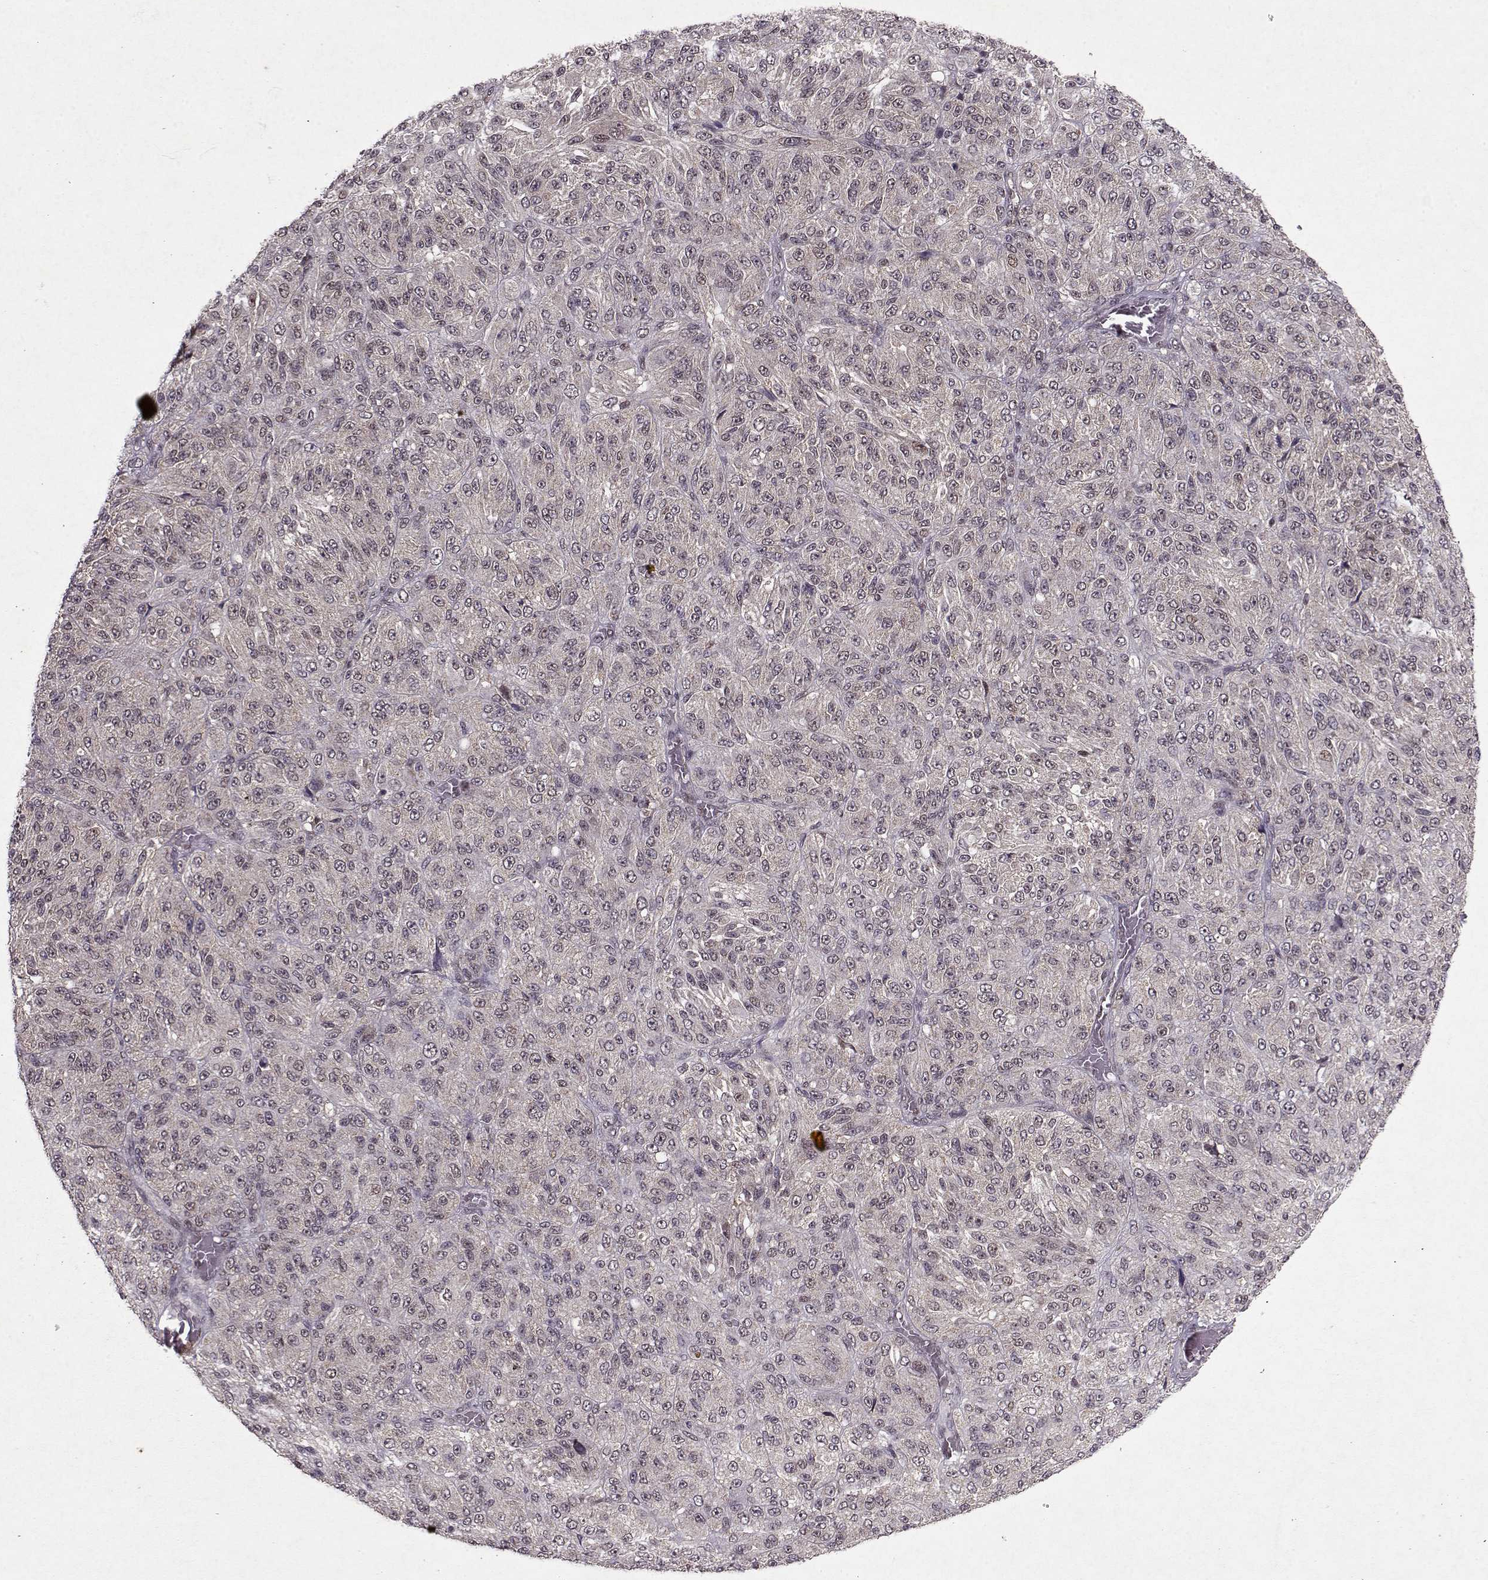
{"staining": {"intensity": "weak", "quantity": "25%-75%", "location": "cytoplasmic/membranous"}, "tissue": "melanoma", "cell_type": "Tumor cells", "image_type": "cancer", "snomed": [{"axis": "morphology", "description": "Malignant melanoma, Metastatic site"}, {"axis": "topography", "description": "Brain"}], "caption": "An image of human melanoma stained for a protein reveals weak cytoplasmic/membranous brown staining in tumor cells.", "gene": "PSMA7", "patient": {"sex": "female", "age": 56}}